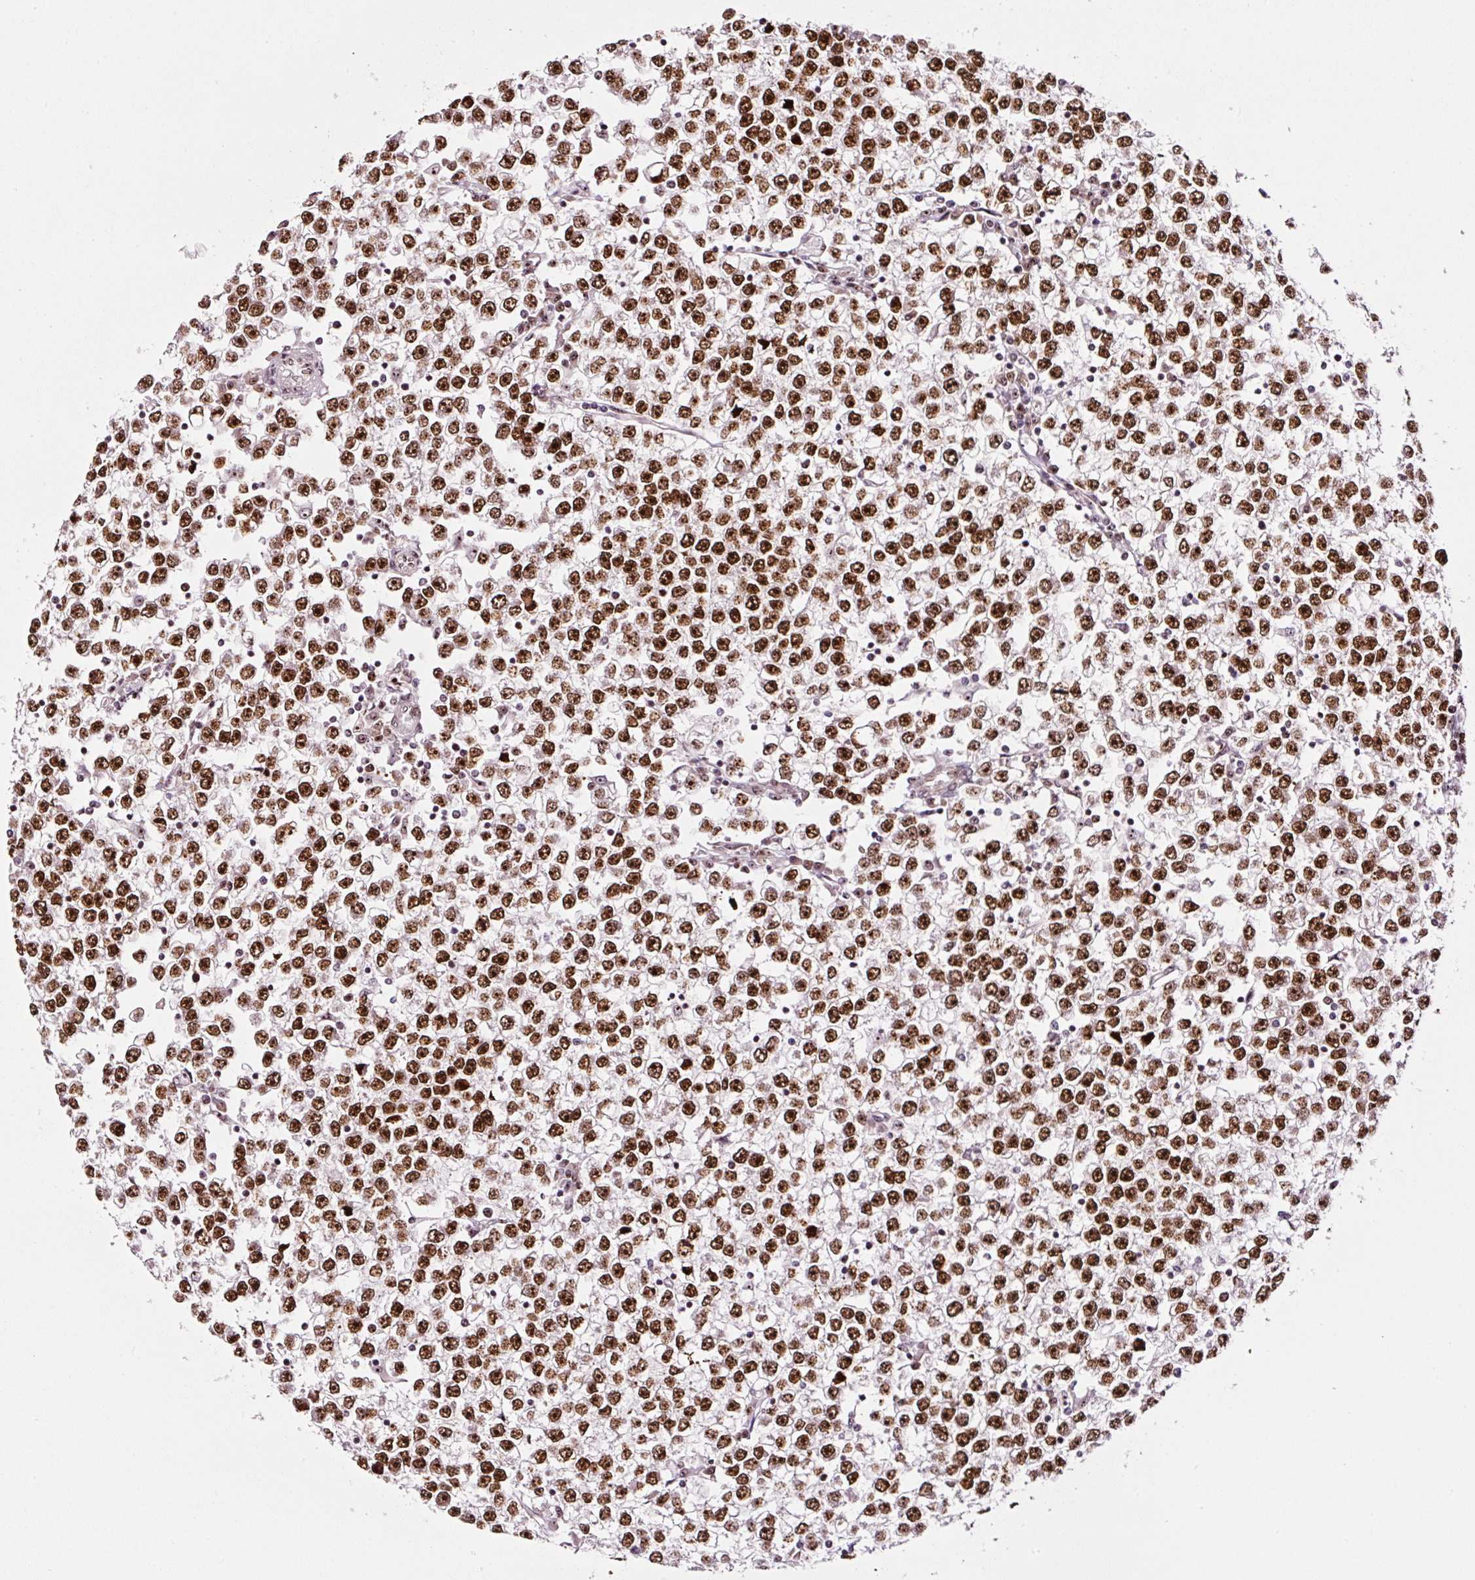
{"staining": {"intensity": "strong", "quantity": ">75%", "location": "nuclear"}, "tissue": "testis cancer", "cell_type": "Tumor cells", "image_type": "cancer", "snomed": [{"axis": "morphology", "description": "Seminoma, NOS"}, {"axis": "topography", "description": "Testis"}], "caption": "DAB immunohistochemical staining of seminoma (testis) exhibits strong nuclear protein positivity in about >75% of tumor cells. The staining is performed using DAB (3,3'-diaminobenzidine) brown chromogen to label protein expression. The nuclei are counter-stained blue using hematoxylin.", "gene": "GNL3", "patient": {"sex": "male", "age": 65}}